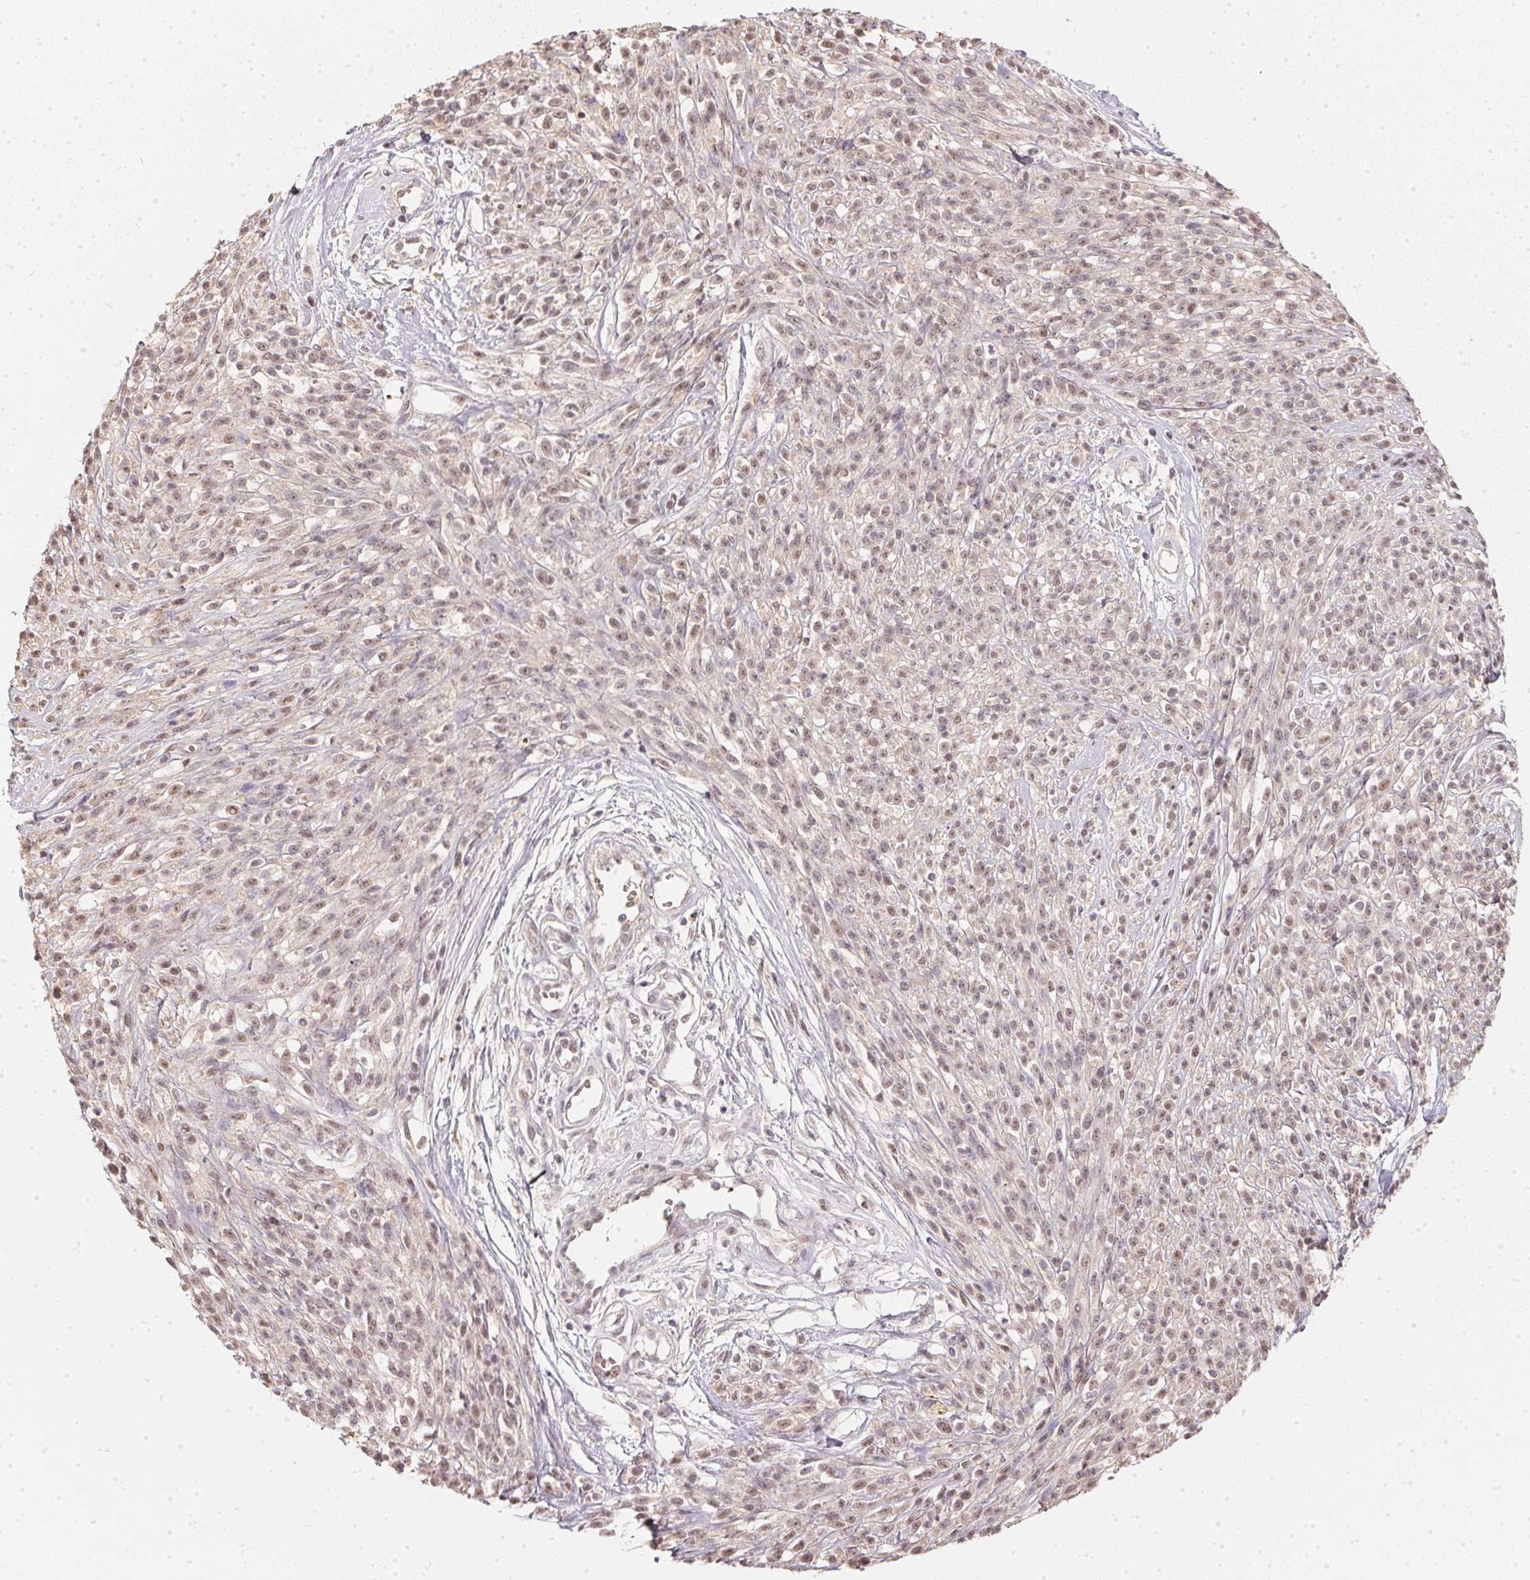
{"staining": {"intensity": "weak", "quantity": "<25%", "location": "nuclear"}, "tissue": "melanoma", "cell_type": "Tumor cells", "image_type": "cancer", "snomed": [{"axis": "morphology", "description": "Malignant melanoma, NOS"}, {"axis": "topography", "description": "Skin"}, {"axis": "topography", "description": "Skin of trunk"}], "caption": "Tumor cells show no significant expression in melanoma.", "gene": "BLMH", "patient": {"sex": "male", "age": 74}}